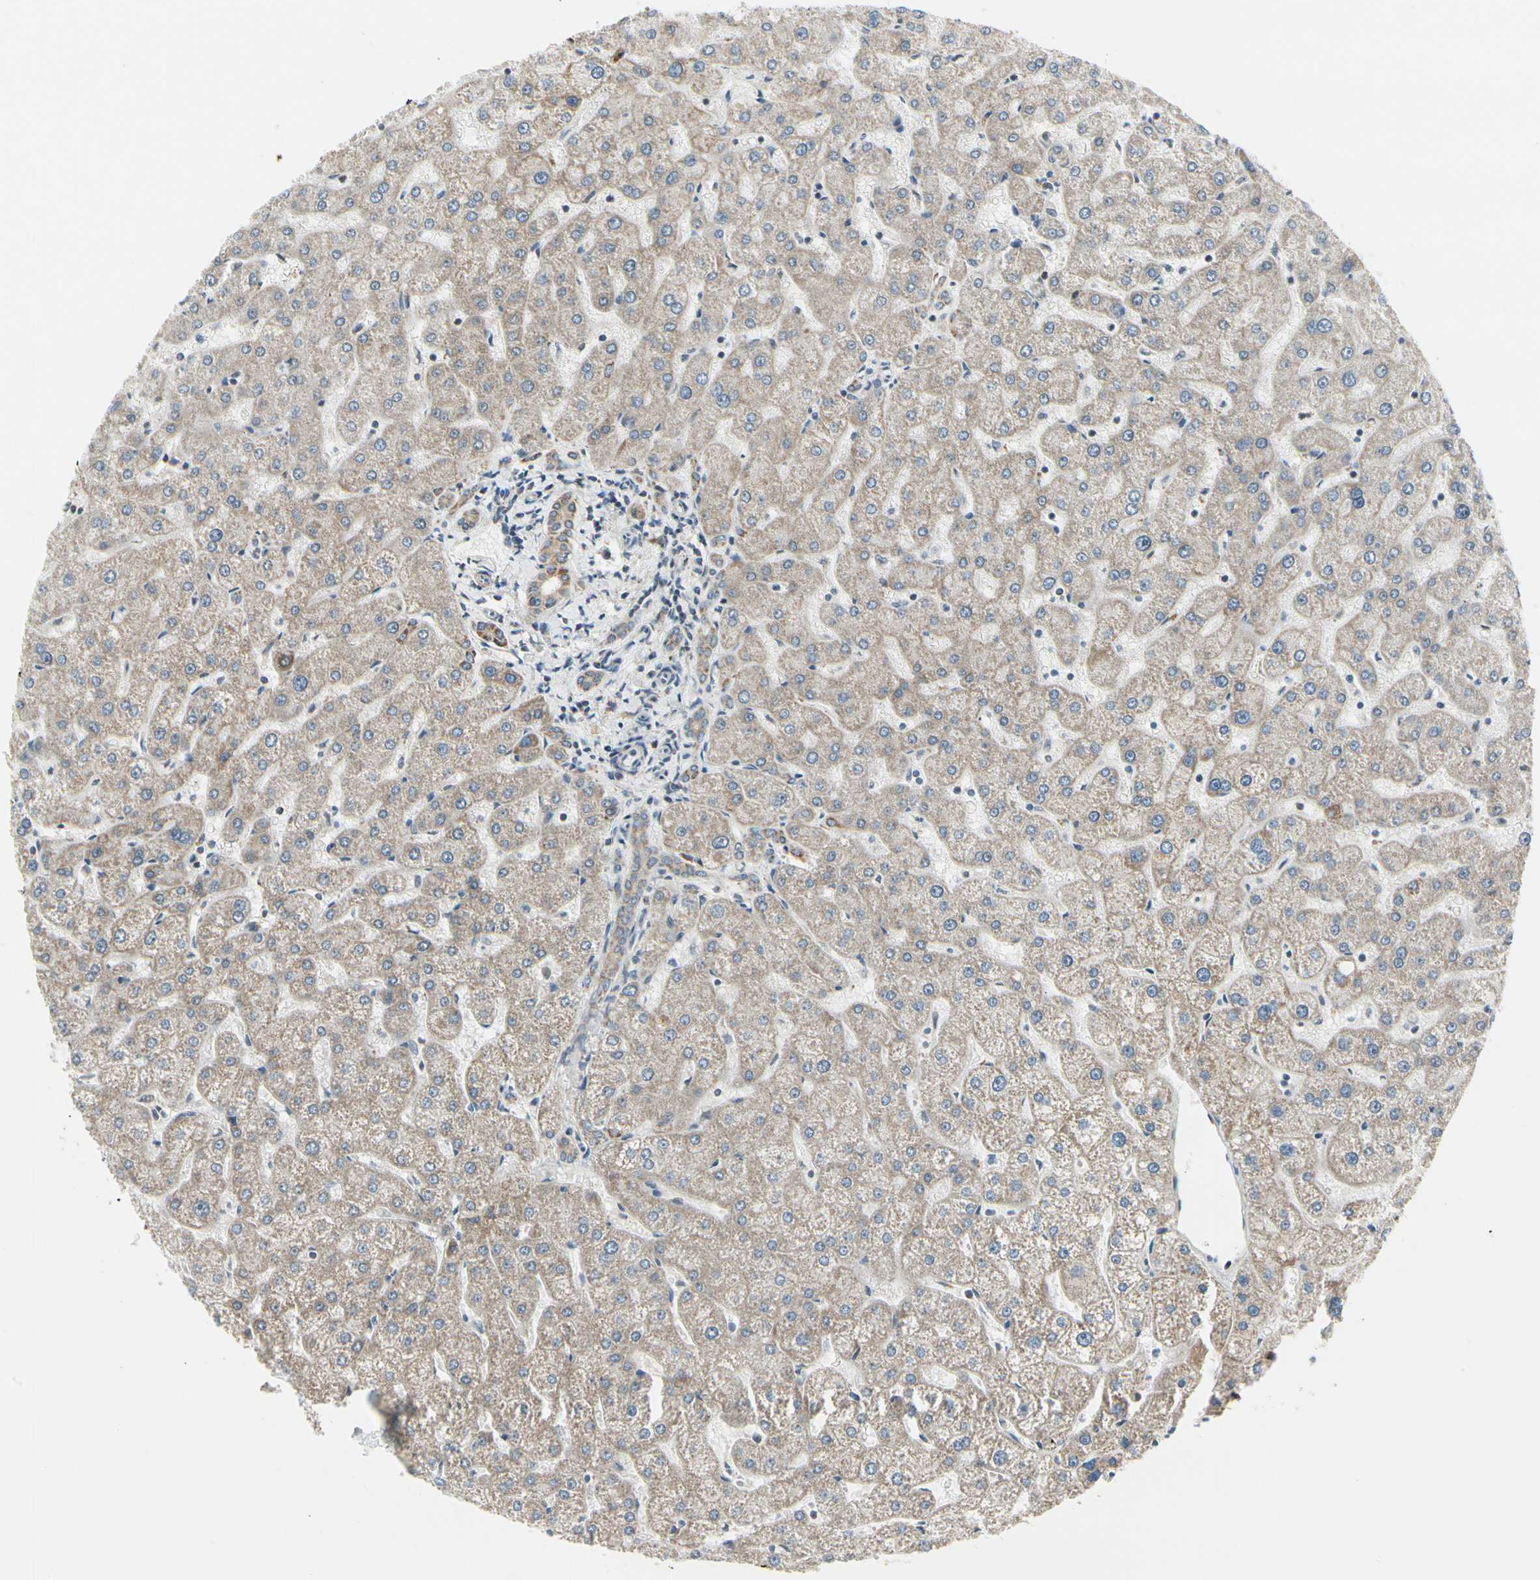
{"staining": {"intensity": "moderate", "quantity": ">75%", "location": "cytoplasmic/membranous"}, "tissue": "liver", "cell_type": "Cholangiocytes", "image_type": "normal", "snomed": [{"axis": "morphology", "description": "Normal tissue, NOS"}, {"axis": "topography", "description": "Liver"}], "caption": "Liver stained with immunohistochemistry reveals moderate cytoplasmic/membranous staining in approximately >75% of cholangiocytes. Using DAB (3,3'-diaminobenzidine) (brown) and hematoxylin (blue) stains, captured at high magnification using brightfield microscopy.", "gene": "ANKS6", "patient": {"sex": "male", "age": 67}}